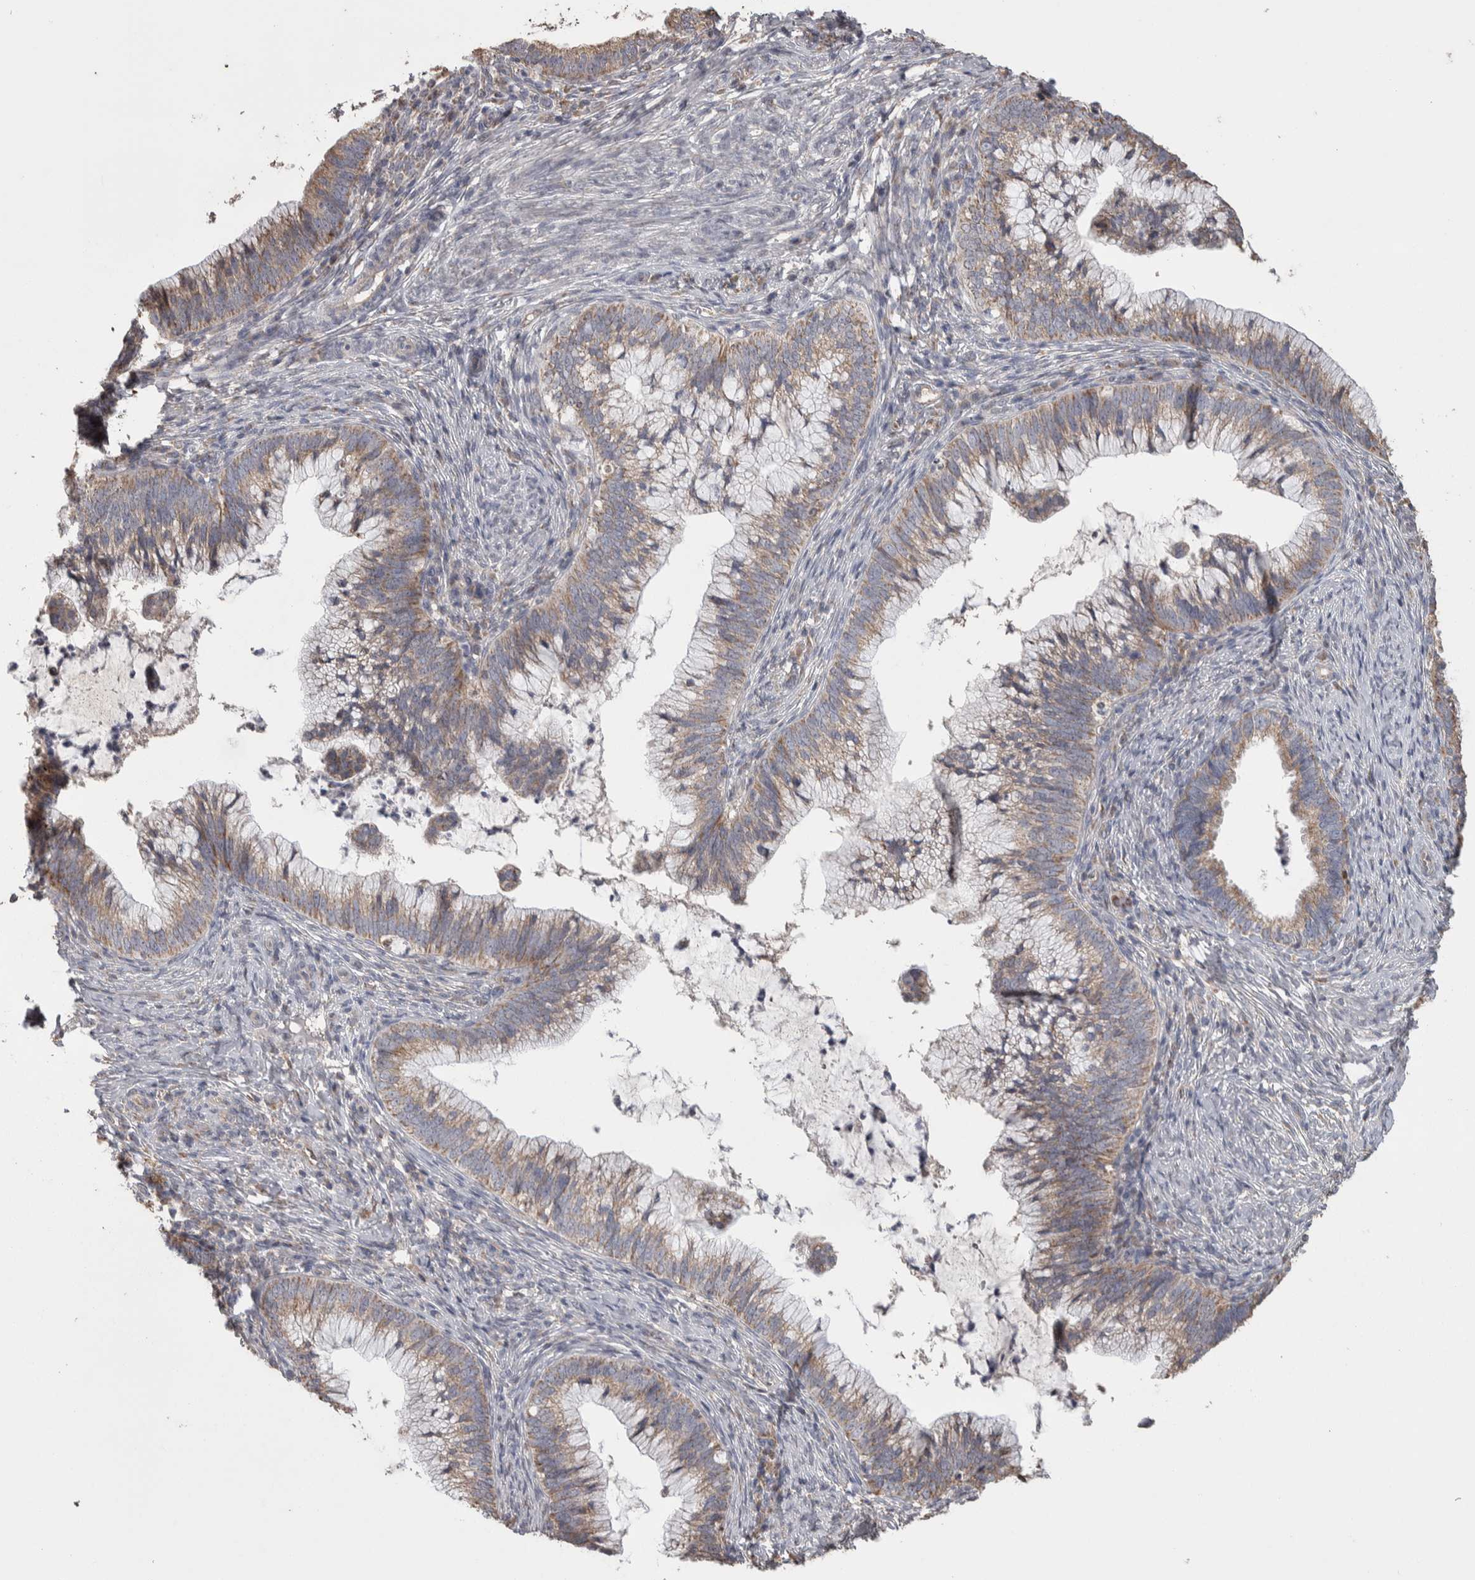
{"staining": {"intensity": "moderate", "quantity": ">75%", "location": "cytoplasmic/membranous"}, "tissue": "cervical cancer", "cell_type": "Tumor cells", "image_type": "cancer", "snomed": [{"axis": "morphology", "description": "Adenocarcinoma, NOS"}, {"axis": "topography", "description": "Cervix"}], "caption": "Immunohistochemical staining of human cervical cancer displays medium levels of moderate cytoplasmic/membranous protein expression in about >75% of tumor cells.", "gene": "SCO1", "patient": {"sex": "female", "age": 36}}